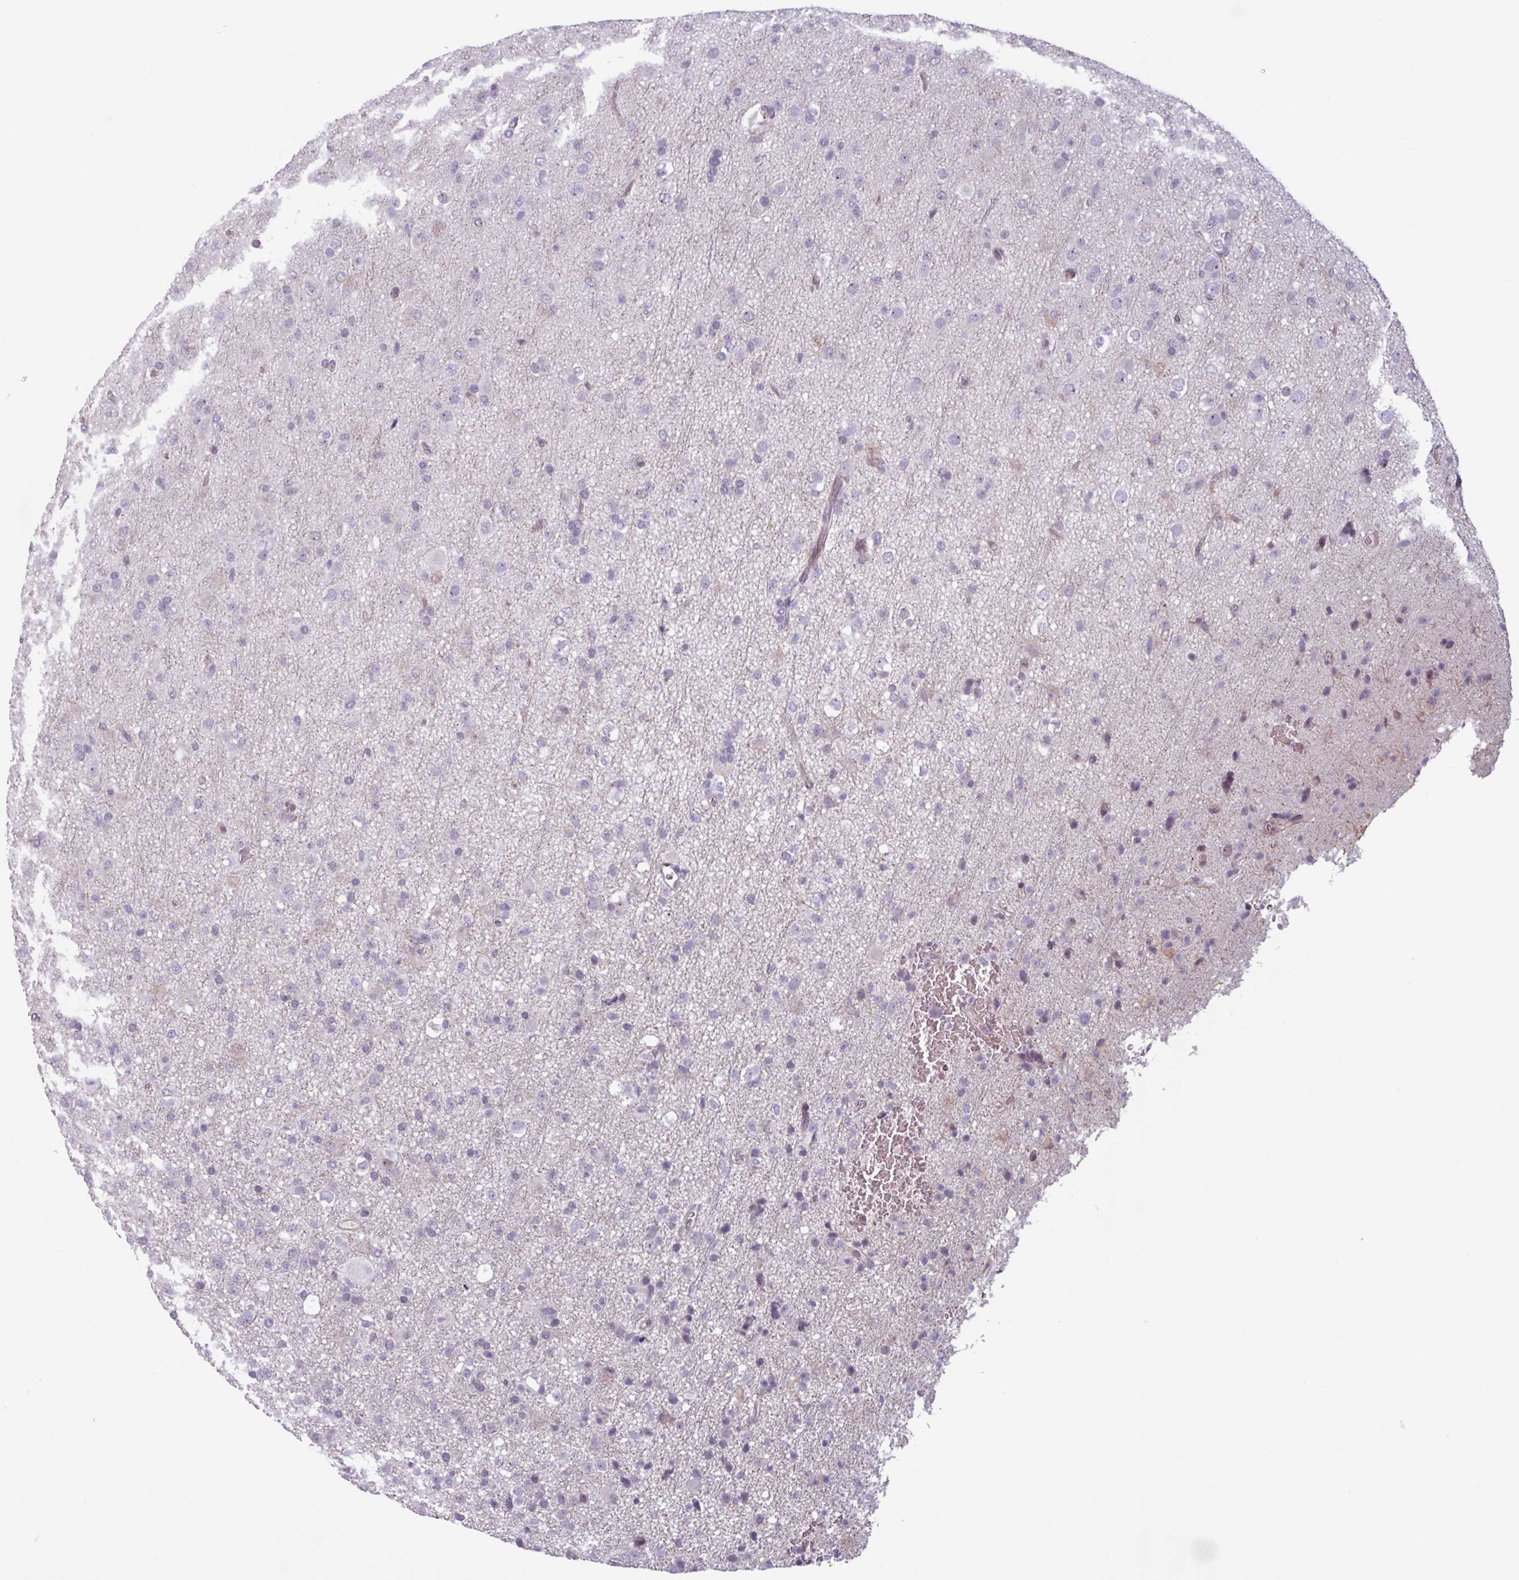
{"staining": {"intensity": "negative", "quantity": "none", "location": "none"}, "tissue": "glioma", "cell_type": "Tumor cells", "image_type": "cancer", "snomed": [{"axis": "morphology", "description": "Glioma, malignant, Low grade"}, {"axis": "topography", "description": "Brain"}], "caption": "An IHC photomicrograph of malignant glioma (low-grade) is shown. There is no staining in tumor cells of malignant glioma (low-grade).", "gene": "ZNF575", "patient": {"sex": "male", "age": 65}}